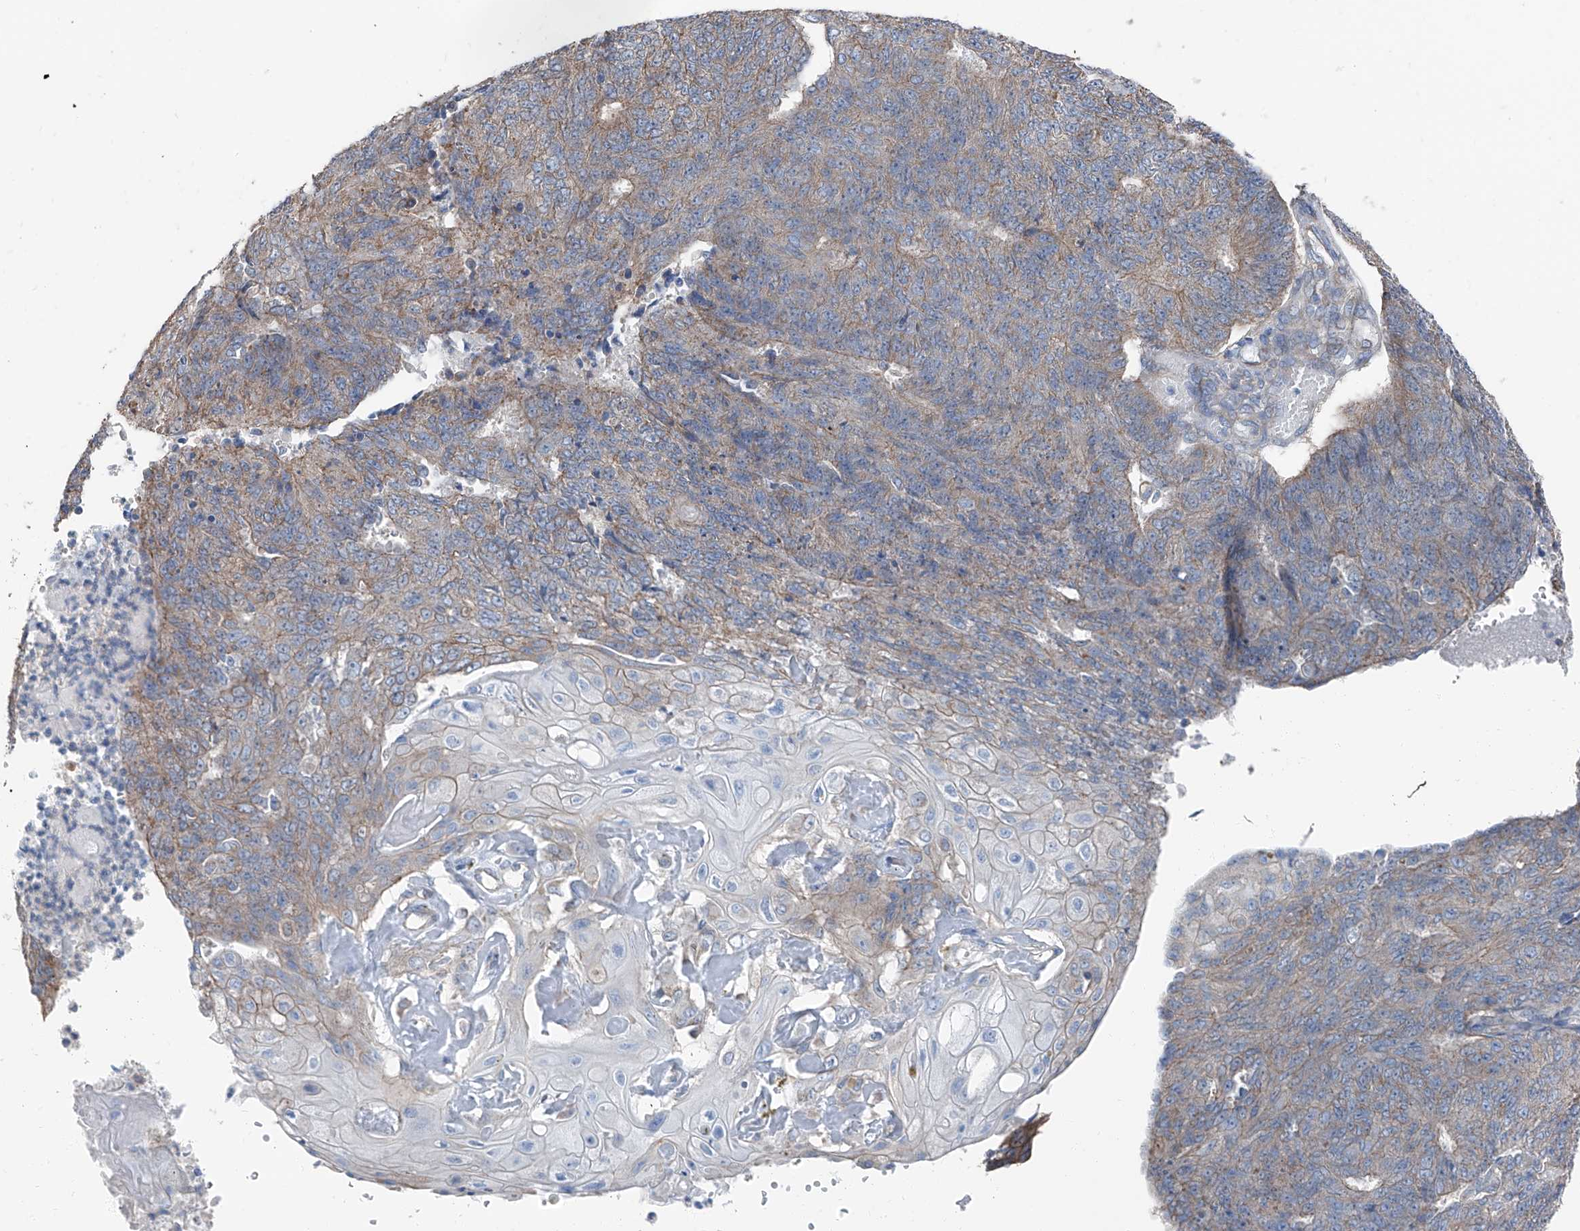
{"staining": {"intensity": "weak", "quantity": ">75%", "location": "cytoplasmic/membranous"}, "tissue": "endometrial cancer", "cell_type": "Tumor cells", "image_type": "cancer", "snomed": [{"axis": "morphology", "description": "Adenocarcinoma, NOS"}, {"axis": "topography", "description": "Endometrium"}], "caption": "DAB immunohistochemical staining of adenocarcinoma (endometrial) reveals weak cytoplasmic/membranous protein staining in about >75% of tumor cells.", "gene": "GPR142", "patient": {"sex": "female", "age": 32}}